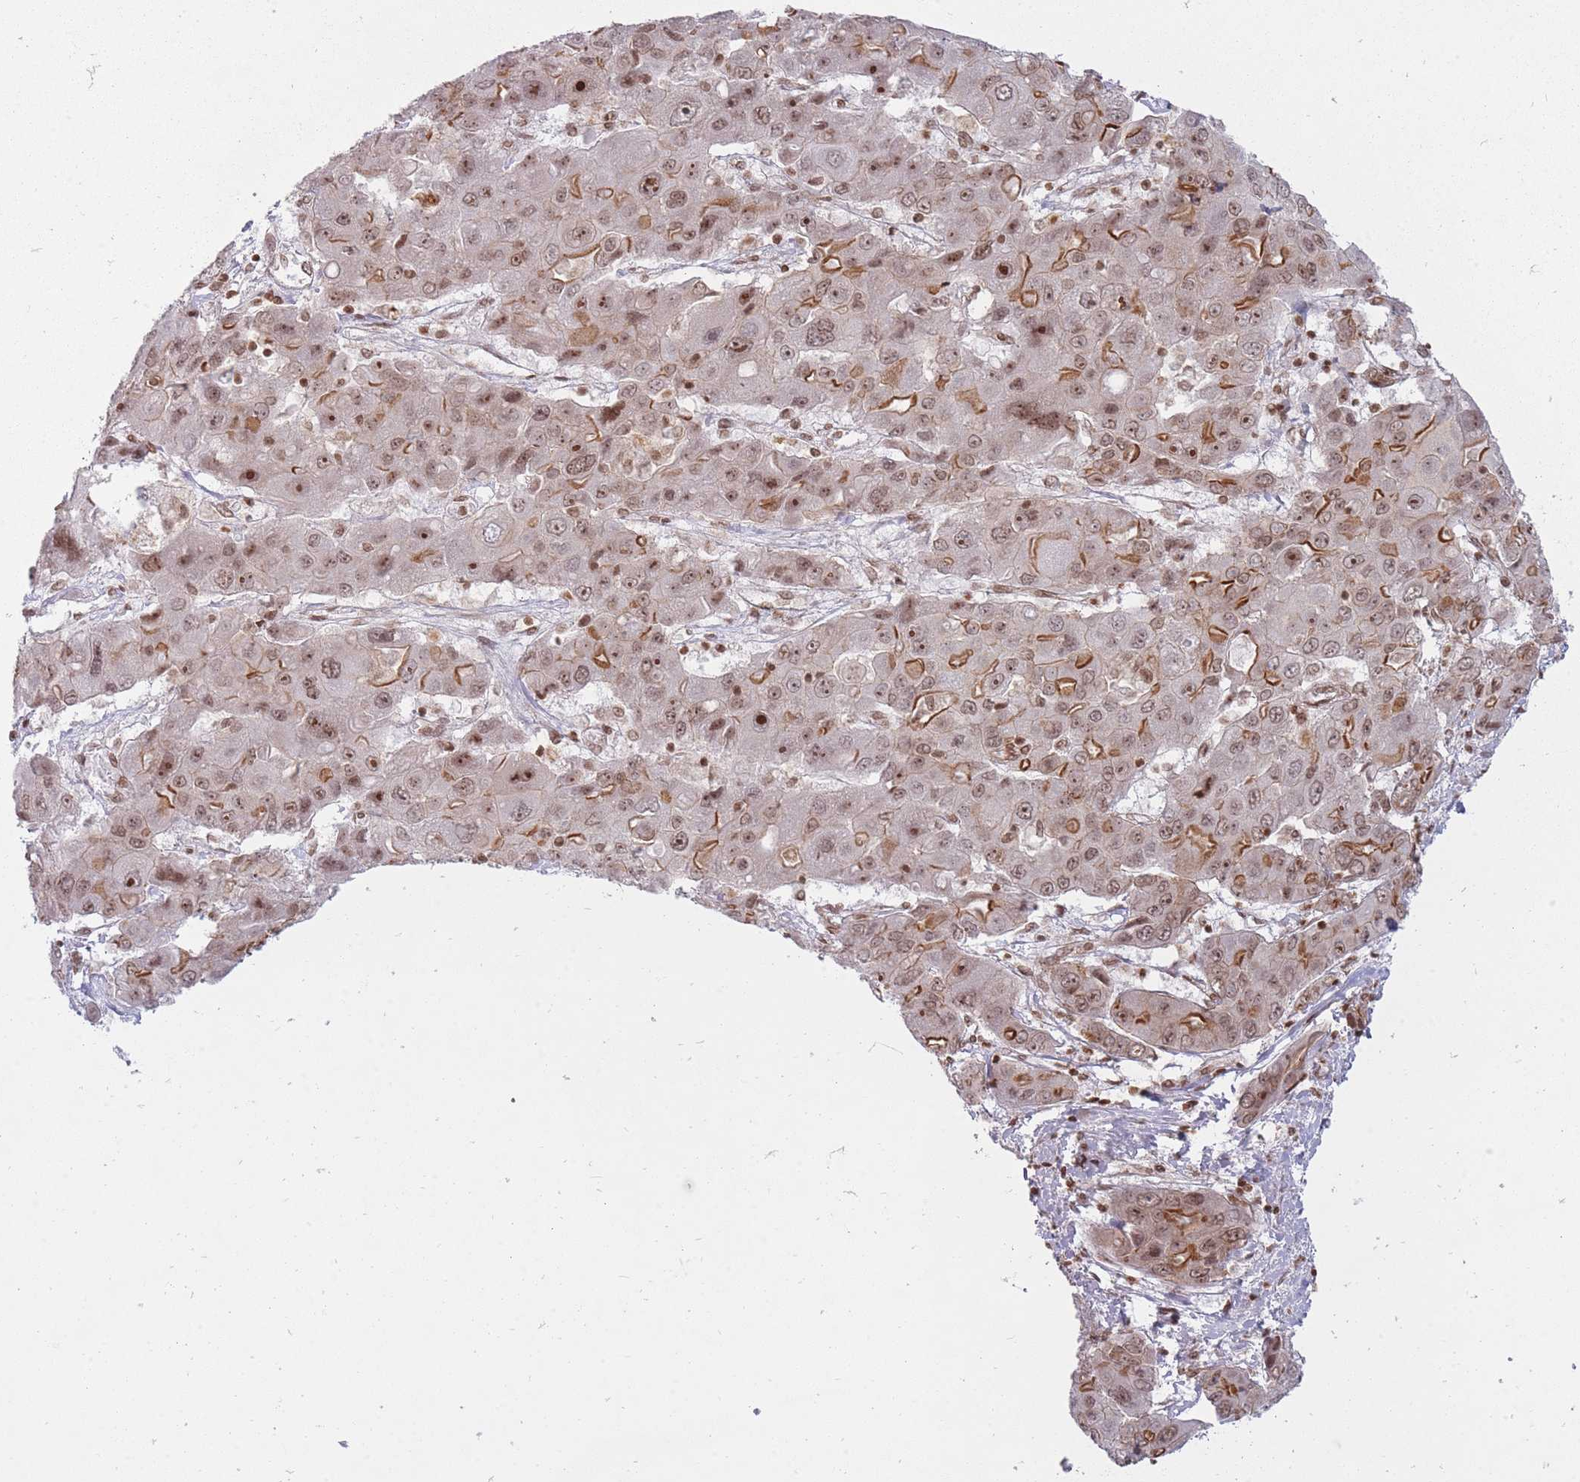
{"staining": {"intensity": "moderate", "quantity": "25%-75%", "location": "cytoplasmic/membranous,nuclear"}, "tissue": "liver cancer", "cell_type": "Tumor cells", "image_type": "cancer", "snomed": [{"axis": "morphology", "description": "Cholangiocarcinoma"}, {"axis": "topography", "description": "Liver"}], "caption": "This is an image of immunohistochemistry (IHC) staining of liver cholangiocarcinoma, which shows moderate expression in the cytoplasmic/membranous and nuclear of tumor cells.", "gene": "TMC6", "patient": {"sex": "male", "age": 67}}